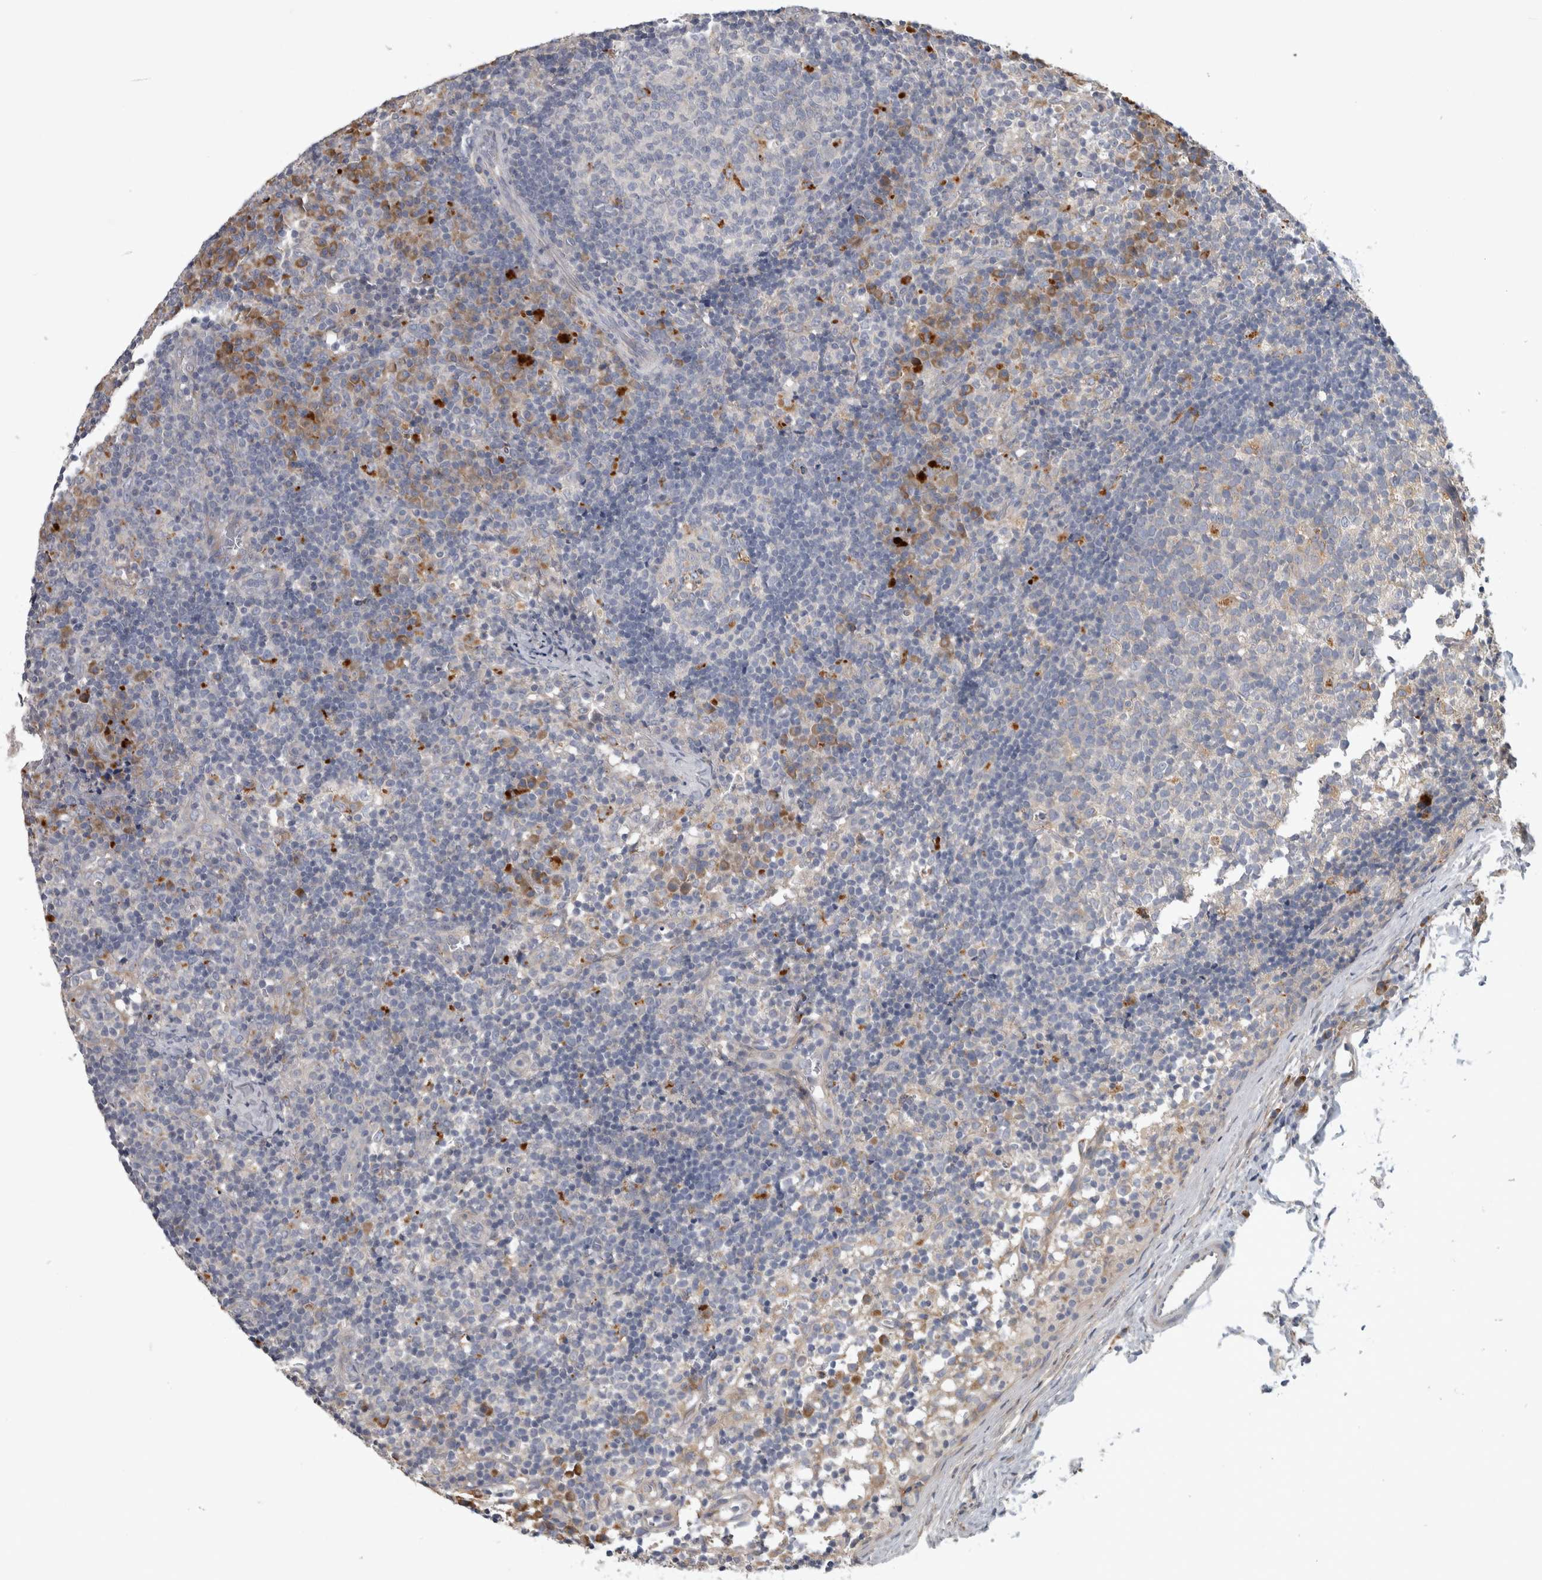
{"staining": {"intensity": "moderate", "quantity": "<25%", "location": "cytoplasmic/membranous"}, "tissue": "lymph node", "cell_type": "Germinal center cells", "image_type": "normal", "snomed": [{"axis": "morphology", "description": "Normal tissue, NOS"}, {"axis": "morphology", "description": "Inflammation, NOS"}, {"axis": "topography", "description": "Lymph node"}], "caption": "The image shows staining of benign lymph node, revealing moderate cytoplasmic/membranous protein expression (brown color) within germinal center cells.", "gene": "ATXN2", "patient": {"sex": "male", "age": 55}}